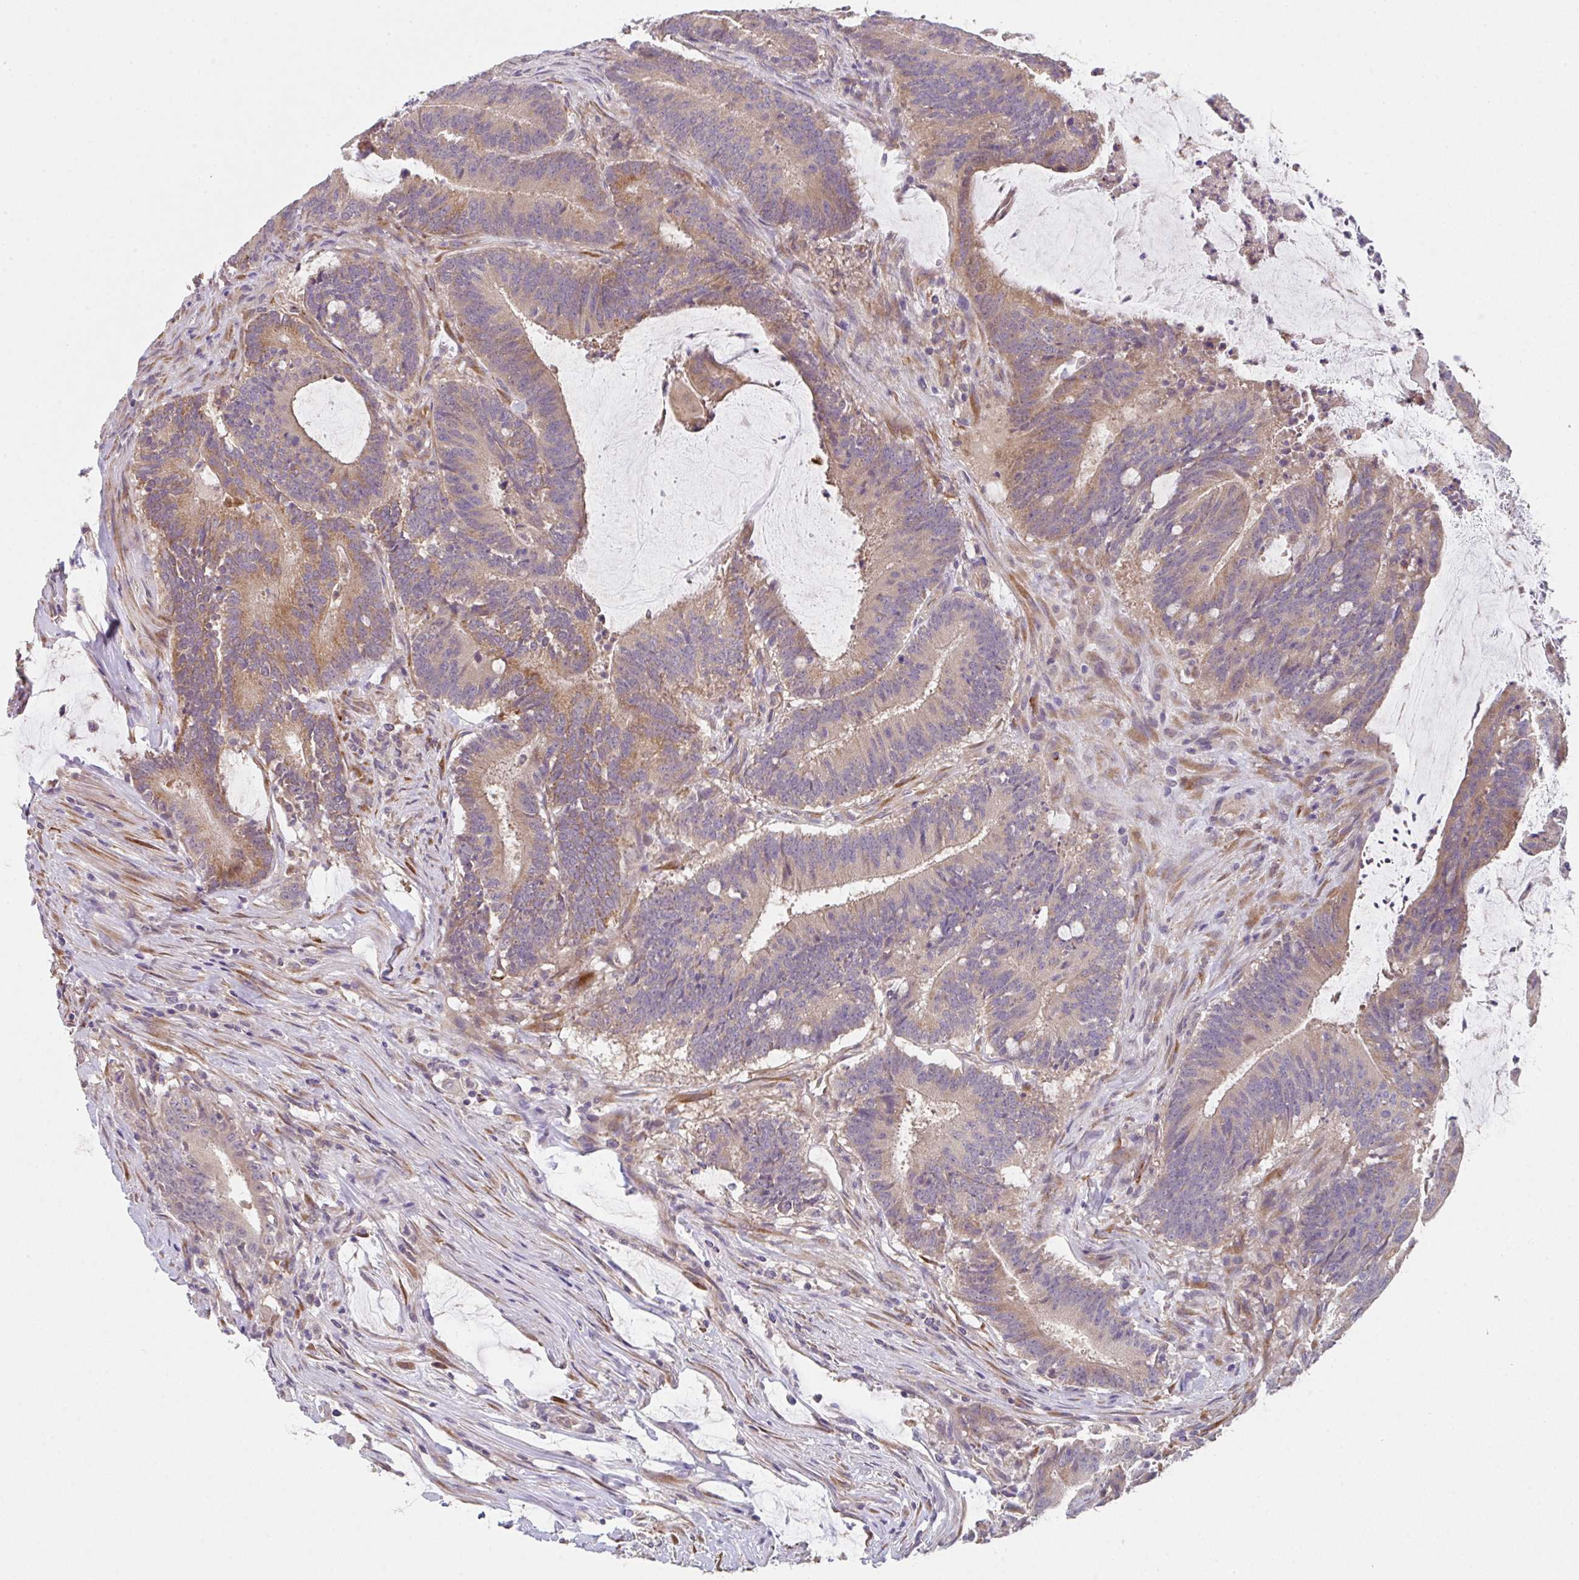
{"staining": {"intensity": "weak", "quantity": ">75%", "location": "cytoplasmic/membranous"}, "tissue": "colorectal cancer", "cell_type": "Tumor cells", "image_type": "cancer", "snomed": [{"axis": "morphology", "description": "Adenocarcinoma, NOS"}, {"axis": "topography", "description": "Colon"}], "caption": "Weak cytoplasmic/membranous protein positivity is present in about >75% of tumor cells in colorectal adenocarcinoma.", "gene": "TSPAN31", "patient": {"sex": "female", "age": 43}}